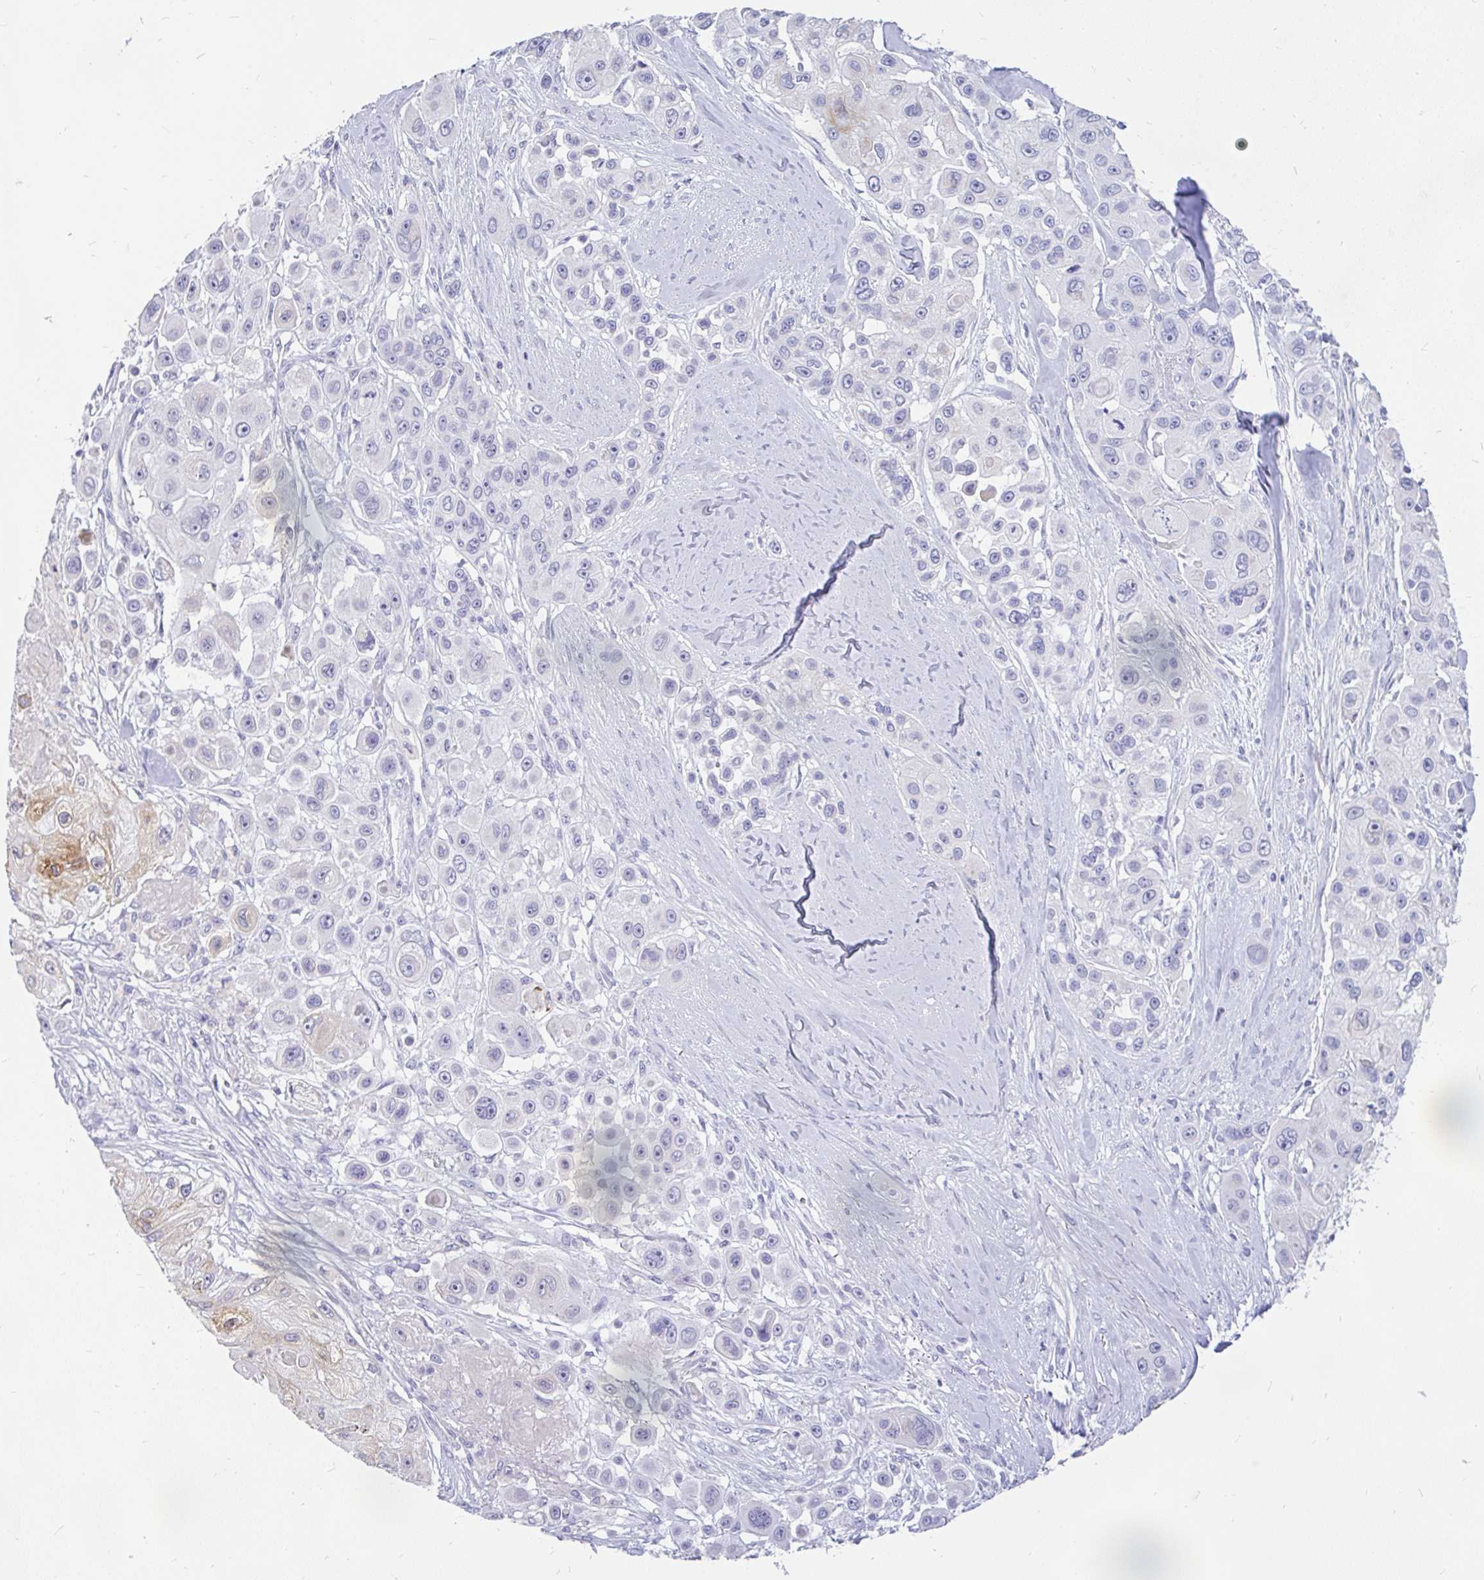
{"staining": {"intensity": "negative", "quantity": "none", "location": "none"}, "tissue": "skin cancer", "cell_type": "Tumor cells", "image_type": "cancer", "snomed": [{"axis": "morphology", "description": "Squamous cell carcinoma, NOS"}, {"axis": "topography", "description": "Skin"}], "caption": "Immunohistochemical staining of human skin cancer exhibits no significant staining in tumor cells.", "gene": "INTS5", "patient": {"sex": "male", "age": 67}}